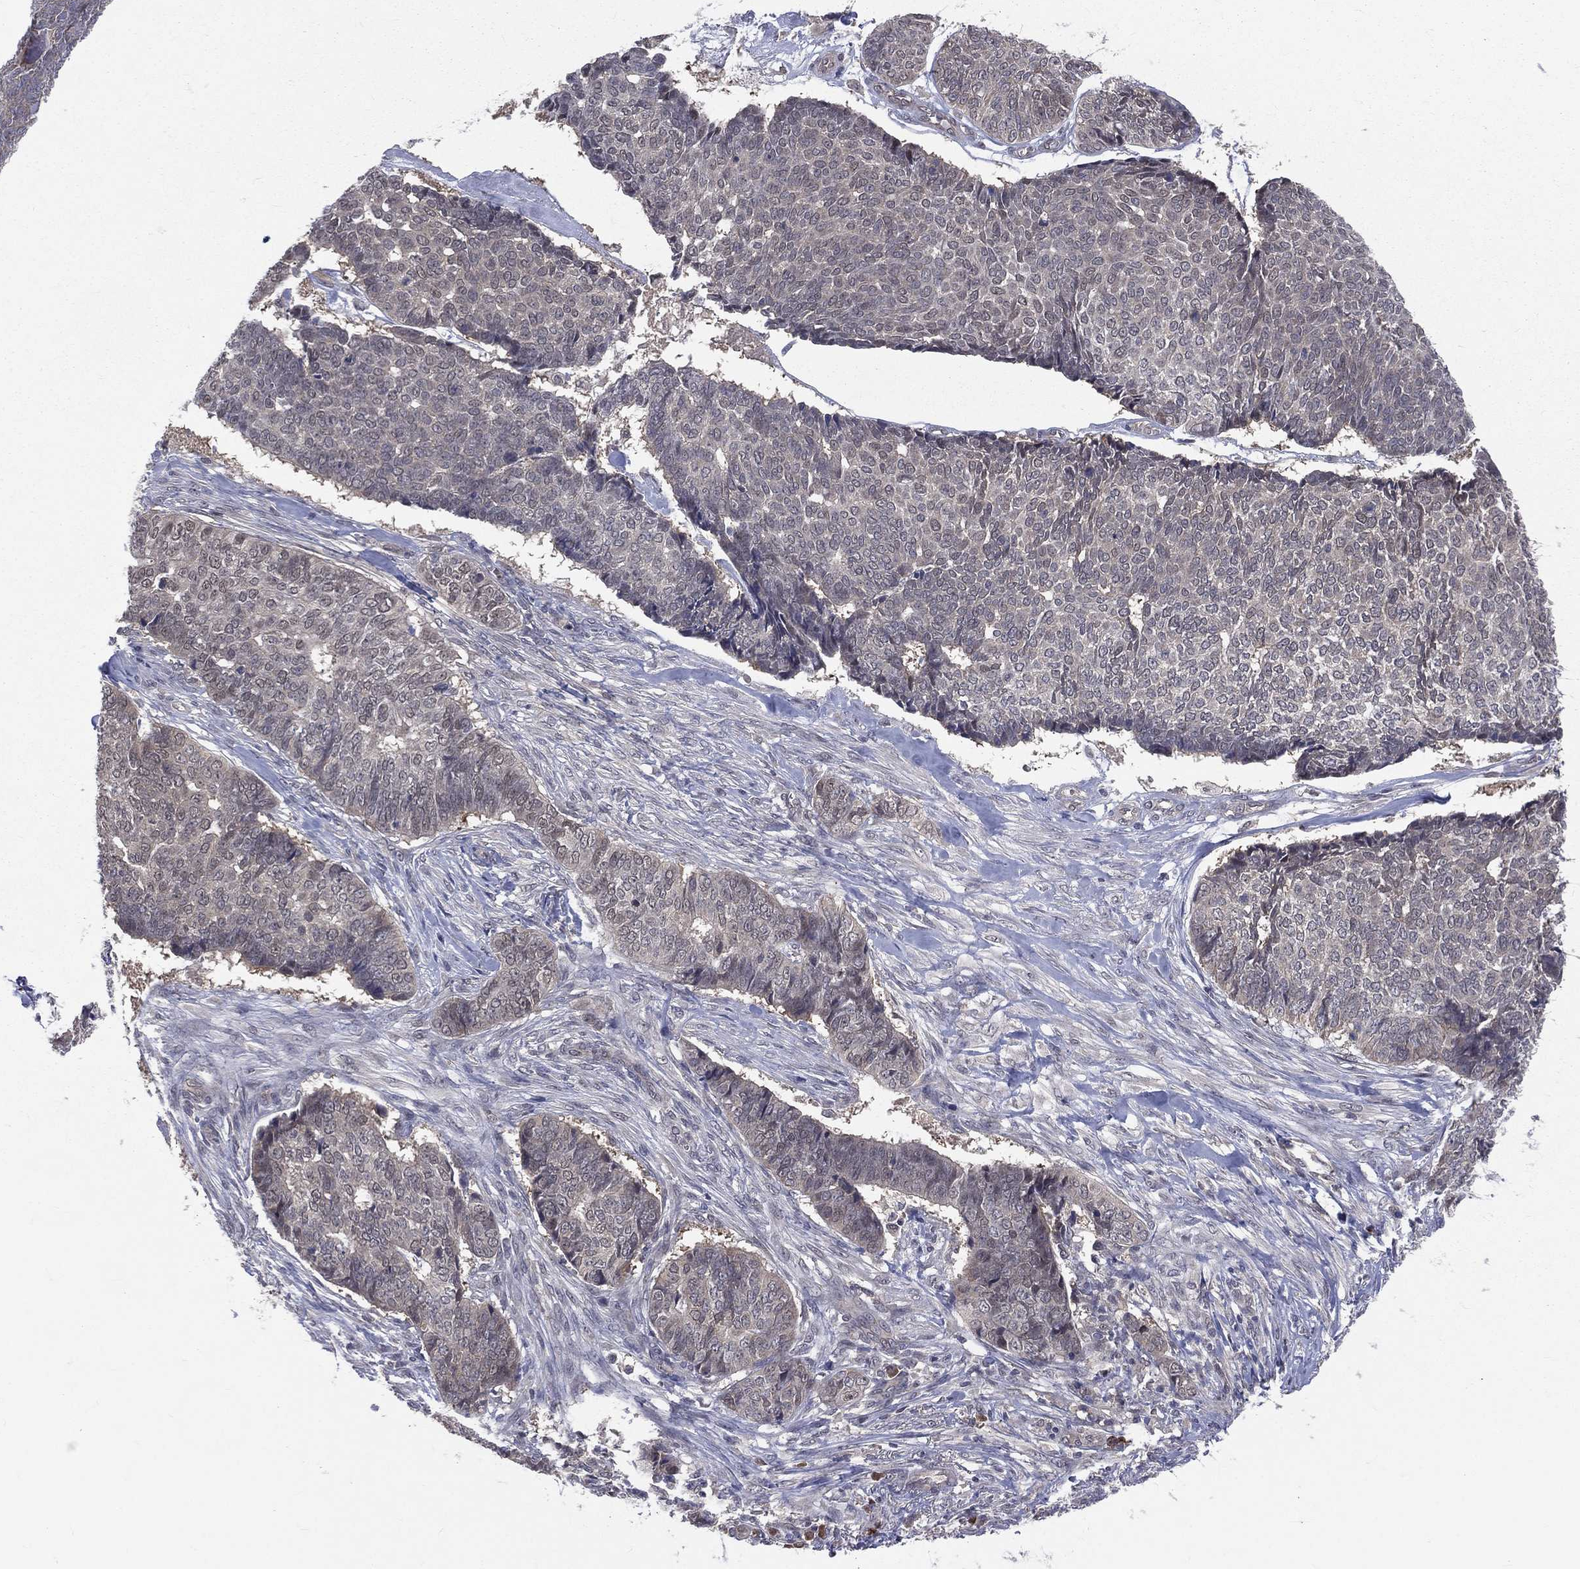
{"staining": {"intensity": "negative", "quantity": "none", "location": "none"}, "tissue": "skin cancer", "cell_type": "Tumor cells", "image_type": "cancer", "snomed": [{"axis": "morphology", "description": "Basal cell carcinoma"}, {"axis": "topography", "description": "Skin"}], "caption": "Immunohistochemistry image of neoplastic tissue: human skin cancer (basal cell carcinoma) stained with DAB (3,3'-diaminobenzidine) exhibits no significant protein positivity in tumor cells.", "gene": "DLG4", "patient": {"sex": "male", "age": 86}}